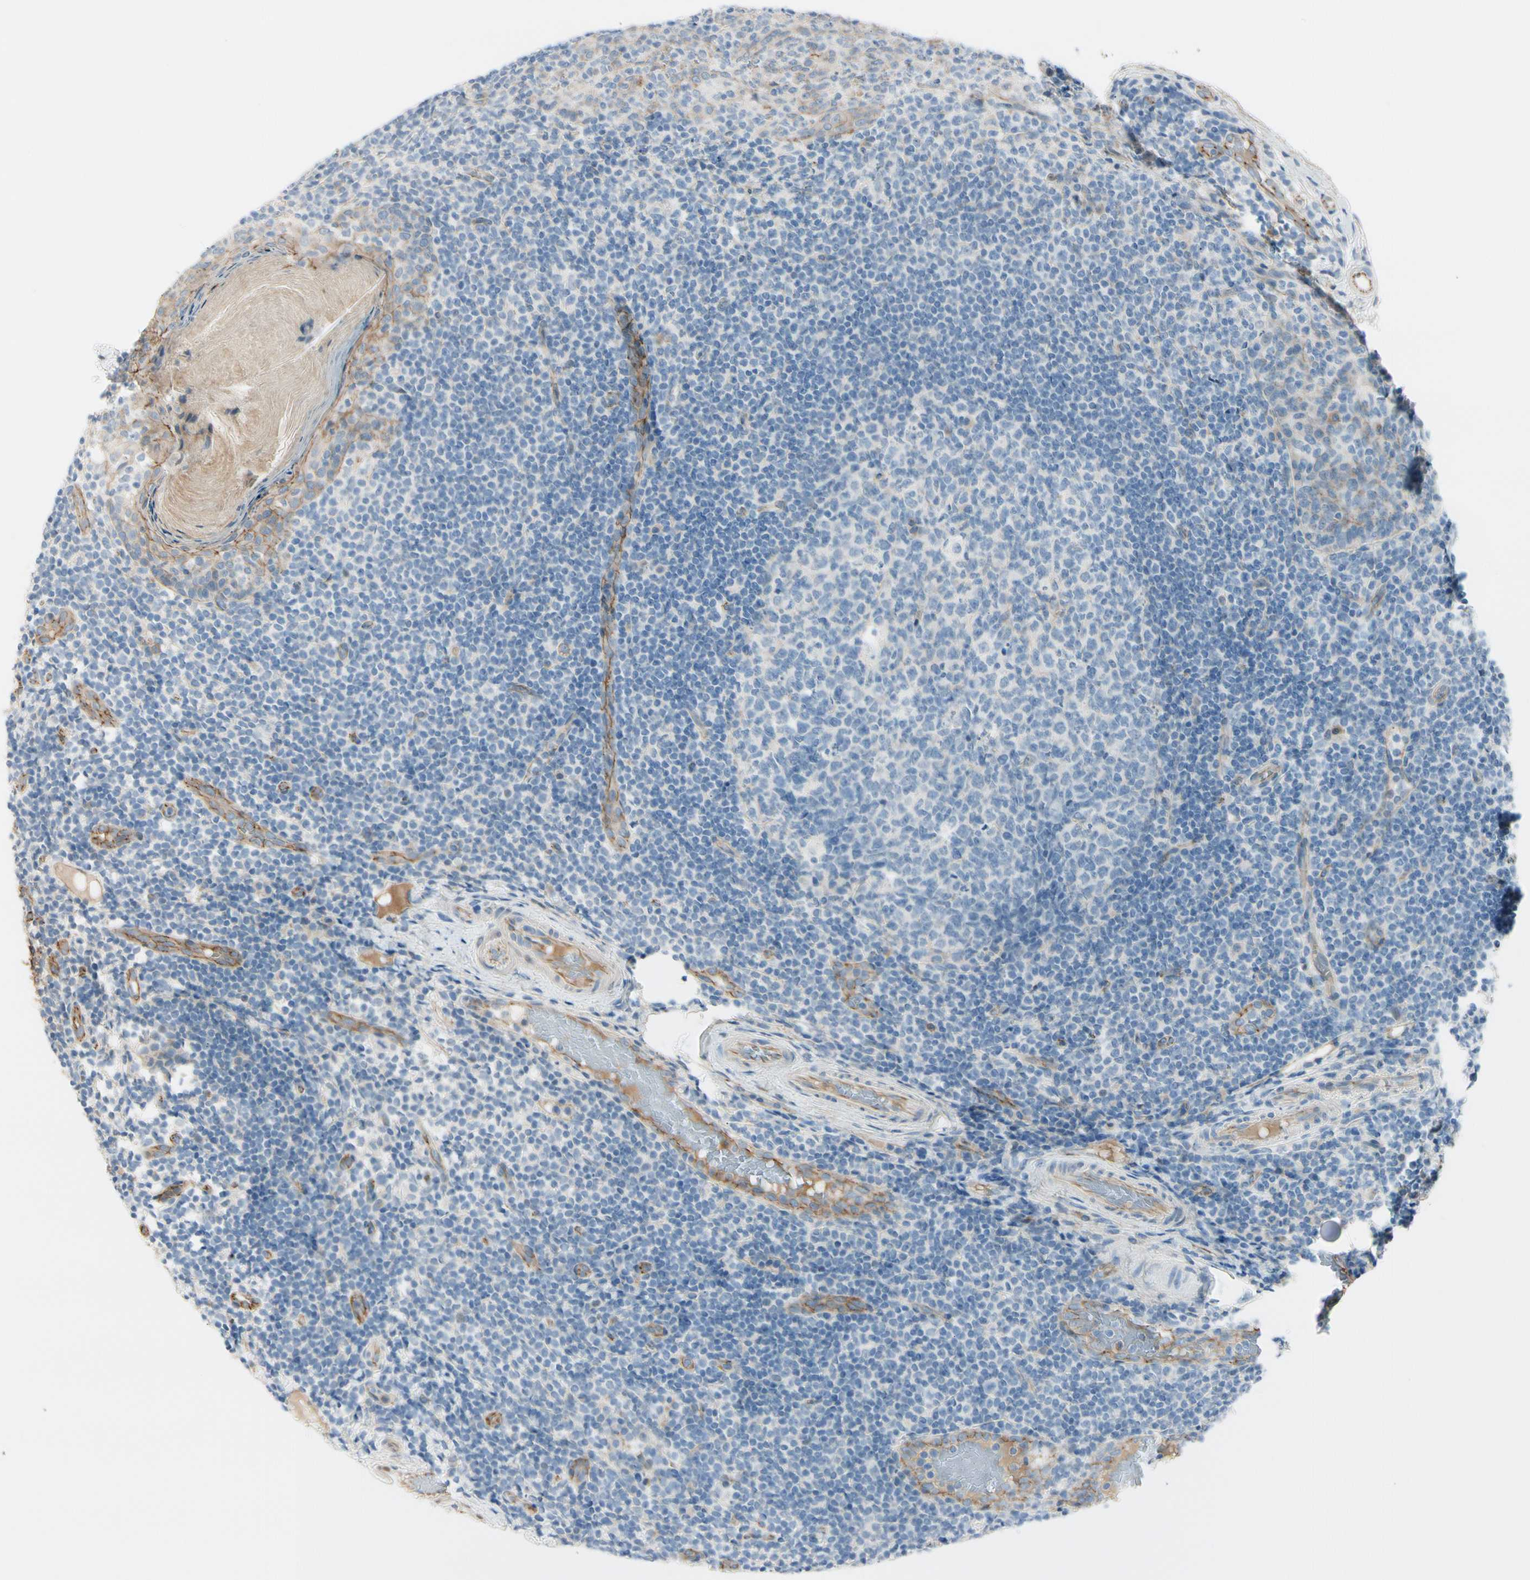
{"staining": {"intensity": "negative", "quantity": "none", "location": "none"}, "tissue": "tonsil", "cell_type": "Germinal center cells", "image_type": "normal", "snomed": [{"axis": "morphology", "description": "Normal tissue, NOS"}, {"axis": "topography", "description": "Tonsil"}], "caption": "High magnification brightfield microscopy of unremarkable tonsil stained with DAB (3,3'-diaminobenzidine) (brown) and counterstained with hematoxylin (blue): germinal center cells show no significant expression.", "gene": "TJP1", "patient": {"sex": "female", "age": 19}}